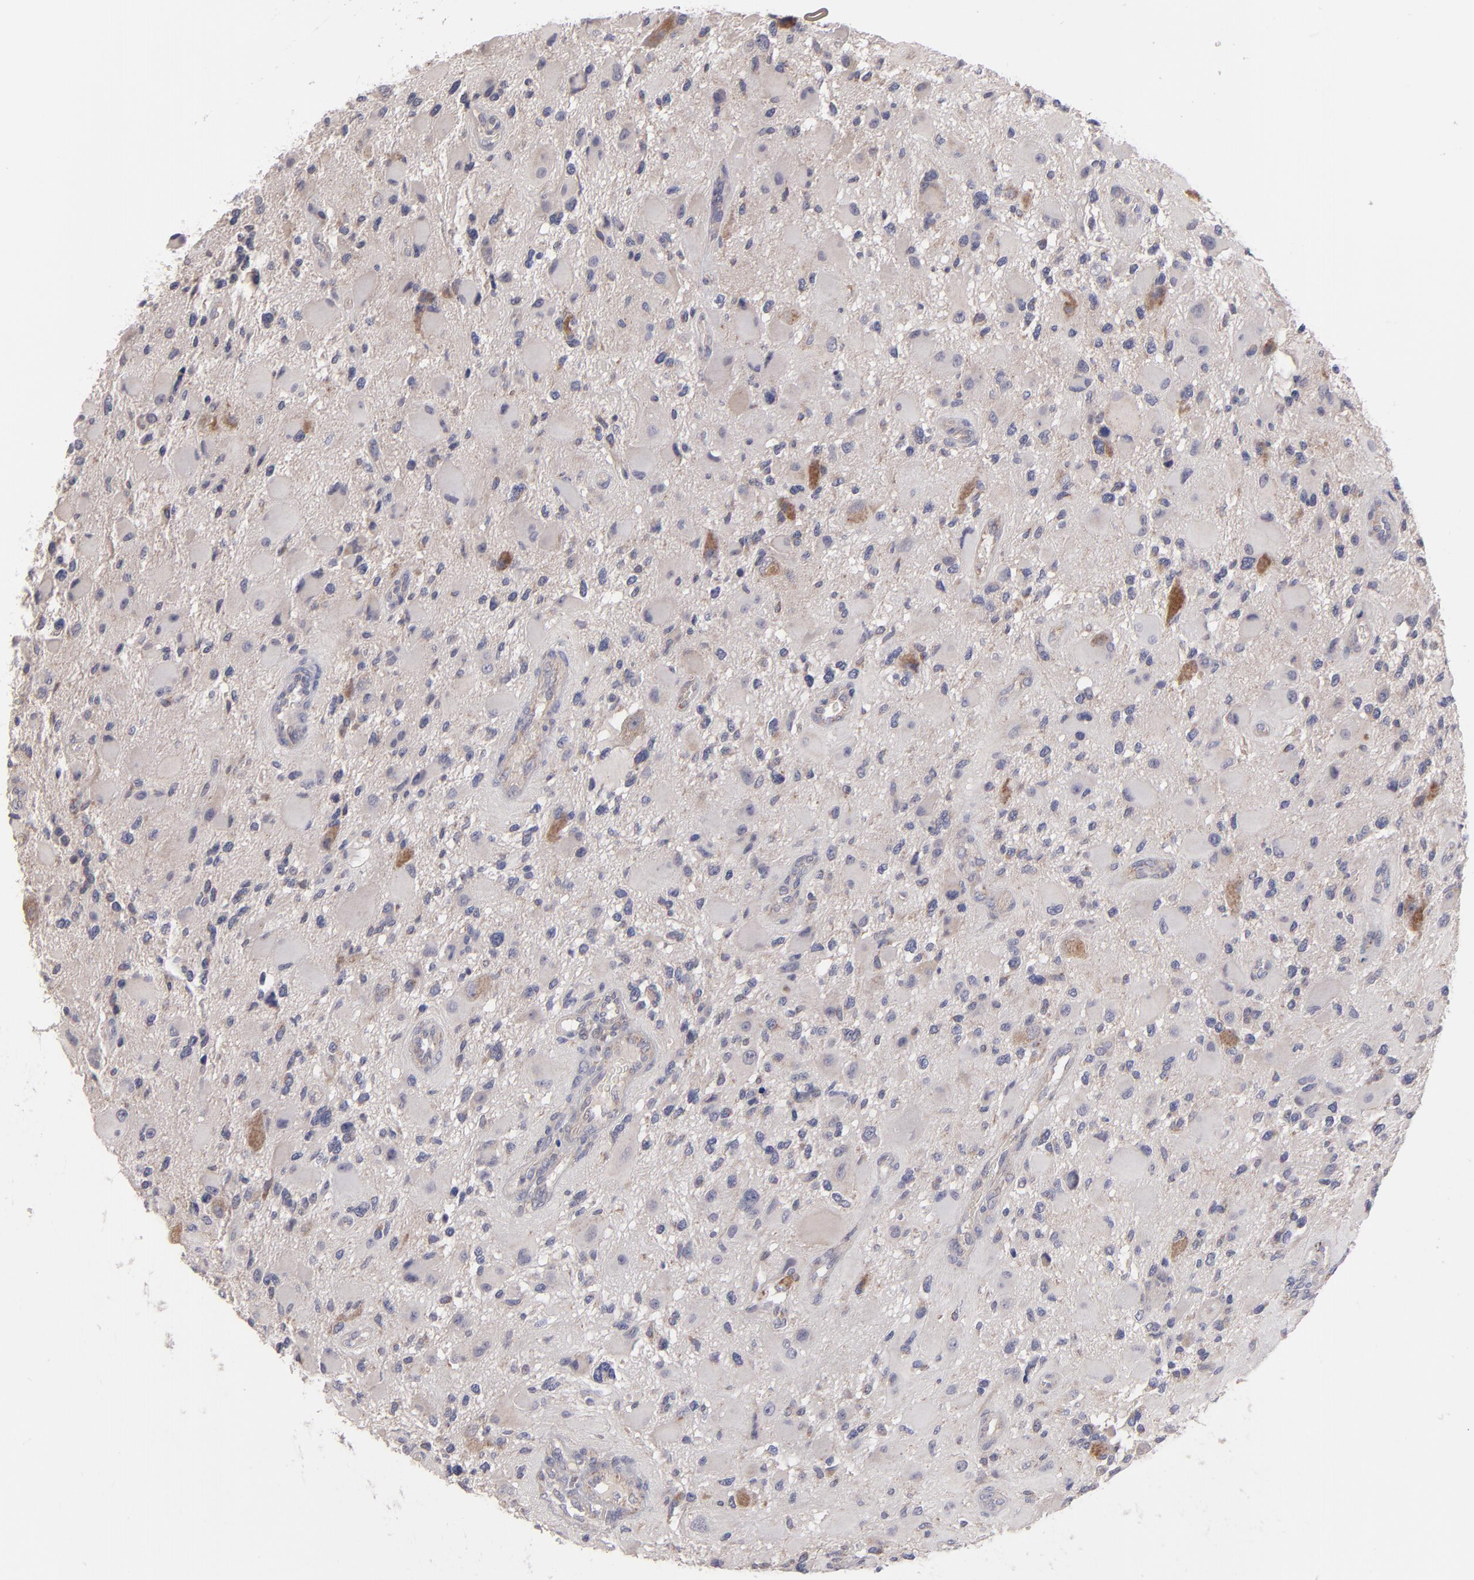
{"staining": {"intensity": "negative", "quantity": "none", "location": "none"}, "tissue": "glioma", "cell_type": "Tumor cells", "image_type": "cancer", "snomed": [{"axis": "morphology", "description": "Glioma, malignant, High grade"}, {"axis": "topography", "description": "Brain"}], "caption": "Immunohistochemical staining of human malignant glioma (high-grade) reveals no significant expression in tumor cells.", "gene": "HCCS", "patient": {"sex": "female", "age": 60}}